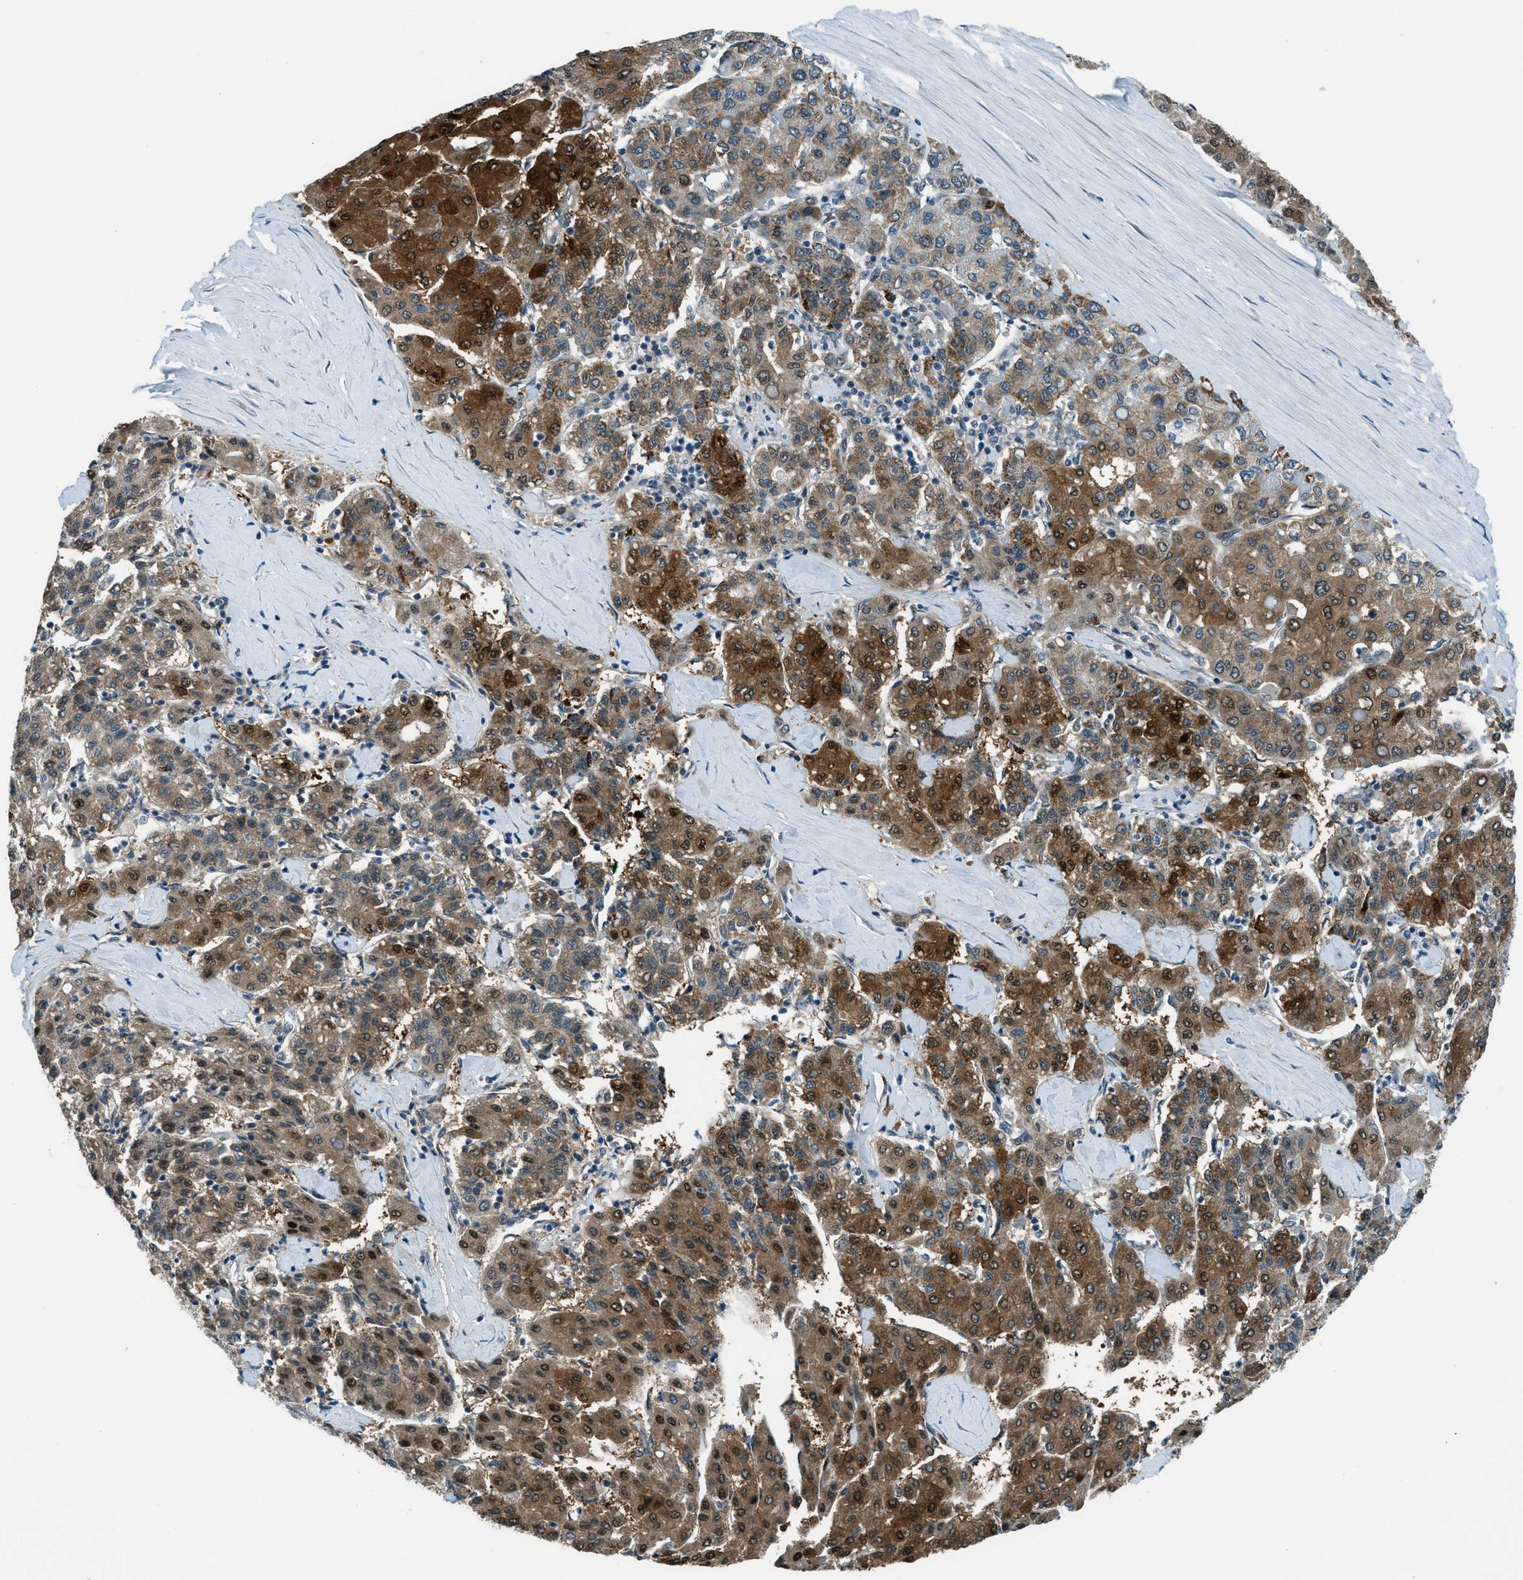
{"staining": {"intensity": "moderate", "quantity": ">75%", "location": "cytoplasmic/membranous,nuclear"}, "tissue": "liver cancer", "cell_type": "Tumor cells", "image_type": "cancer", "snomed": [{"axis": "morphology", "description": "Carcinoma, Hepatocellular, NOS"}, {"axis": "topography", "description": "Liver"}], "caption": "Moderate cytoplasmic/membranous and nuclear protein staining is present in approximately >75% of tumor cells in liver cancer.", "gene": "NPEPL1", "patient": {"sex": "male", "age": 65}}